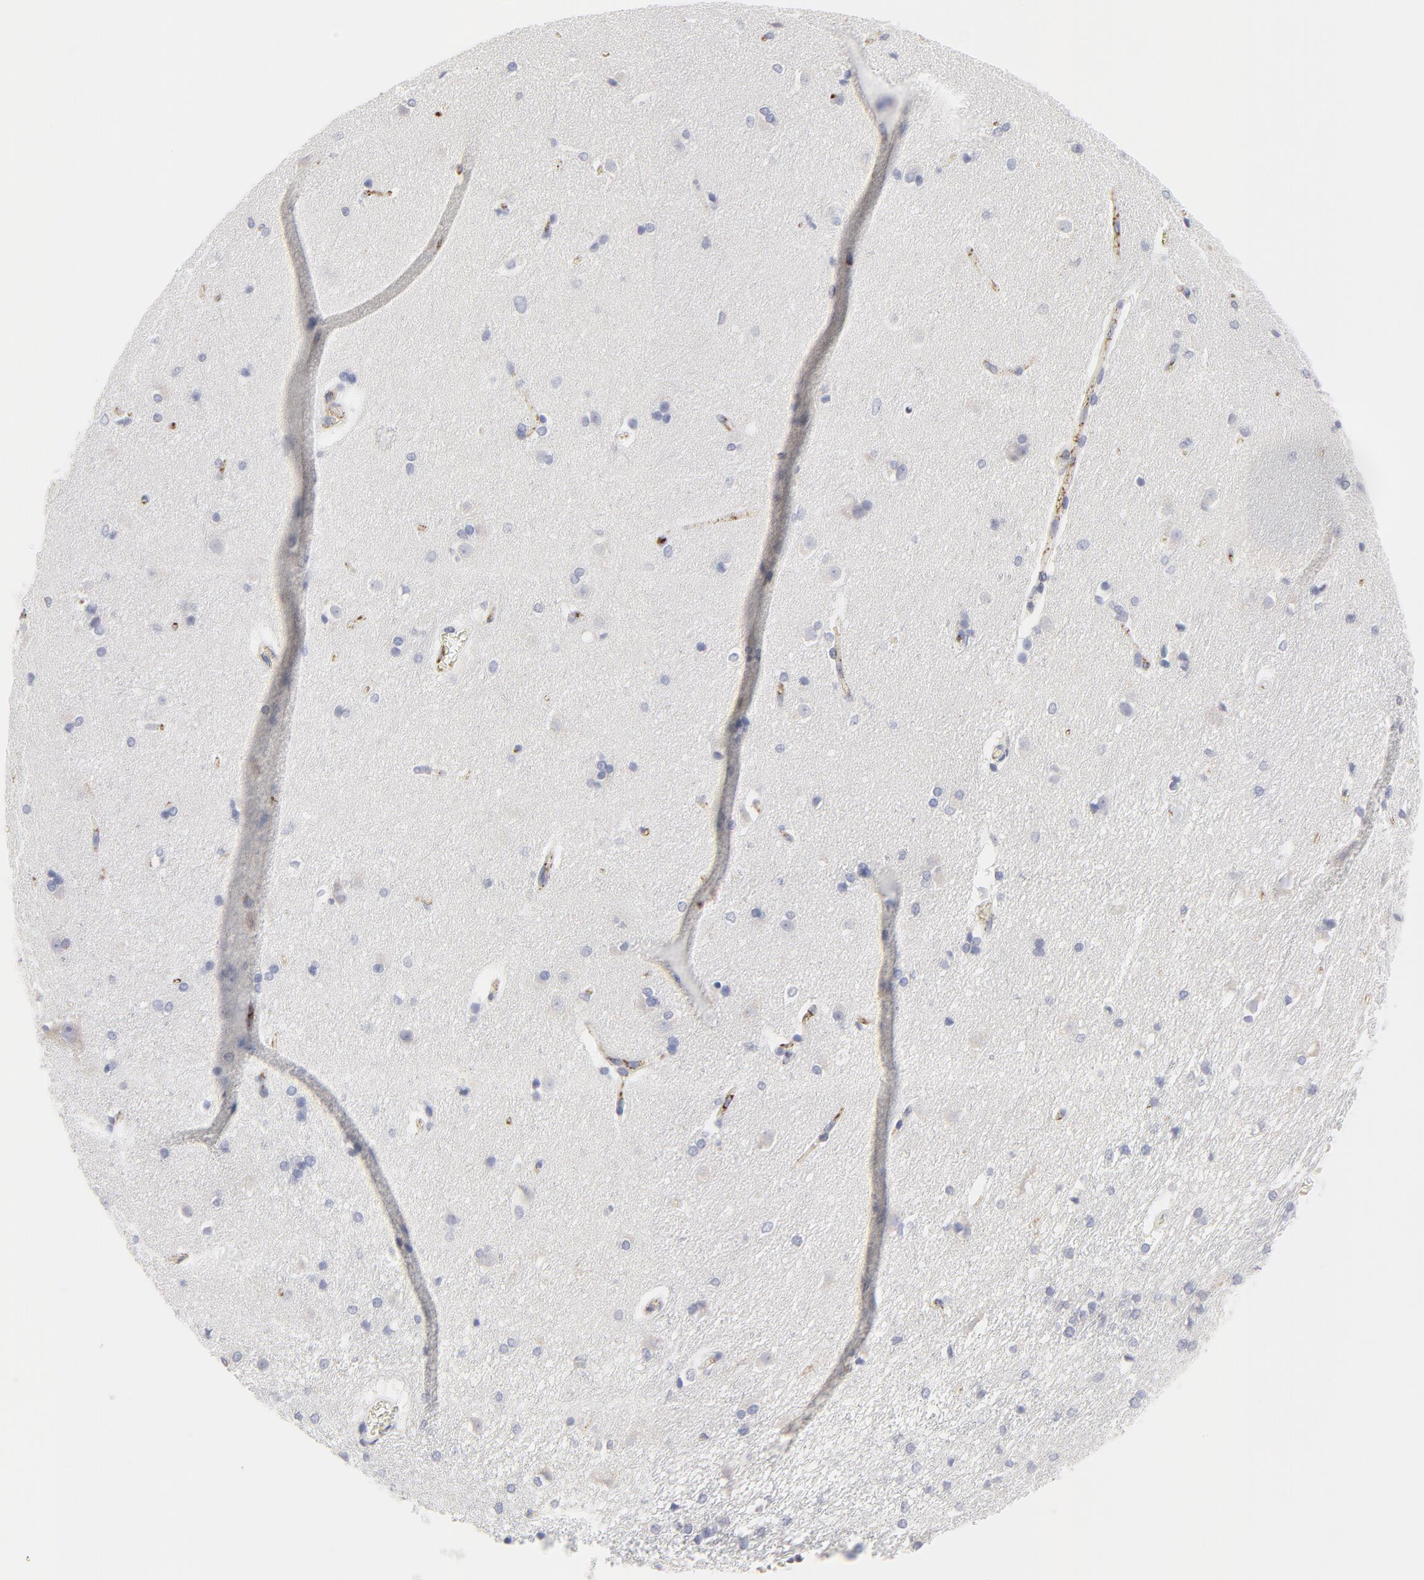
{"staining": {"intensity": "negative", "quantity": "none", "location": "none"}, "tissue": "caudate", "cell_type": "Glial cells", "image_type": "normal", "snomed": [{"axis": "morphology", "description": "Normal tissue, NOS"}, {"axis": "topography", "description": "Lateral ventricle wall"}], "caption": "A photomicrograph of human caudate is negative for staining in glial cells. (DAB IHC with hematoxylin counter stain).", "gene": "TRIM22", "patient": {"sex": "female", "age": 19}}